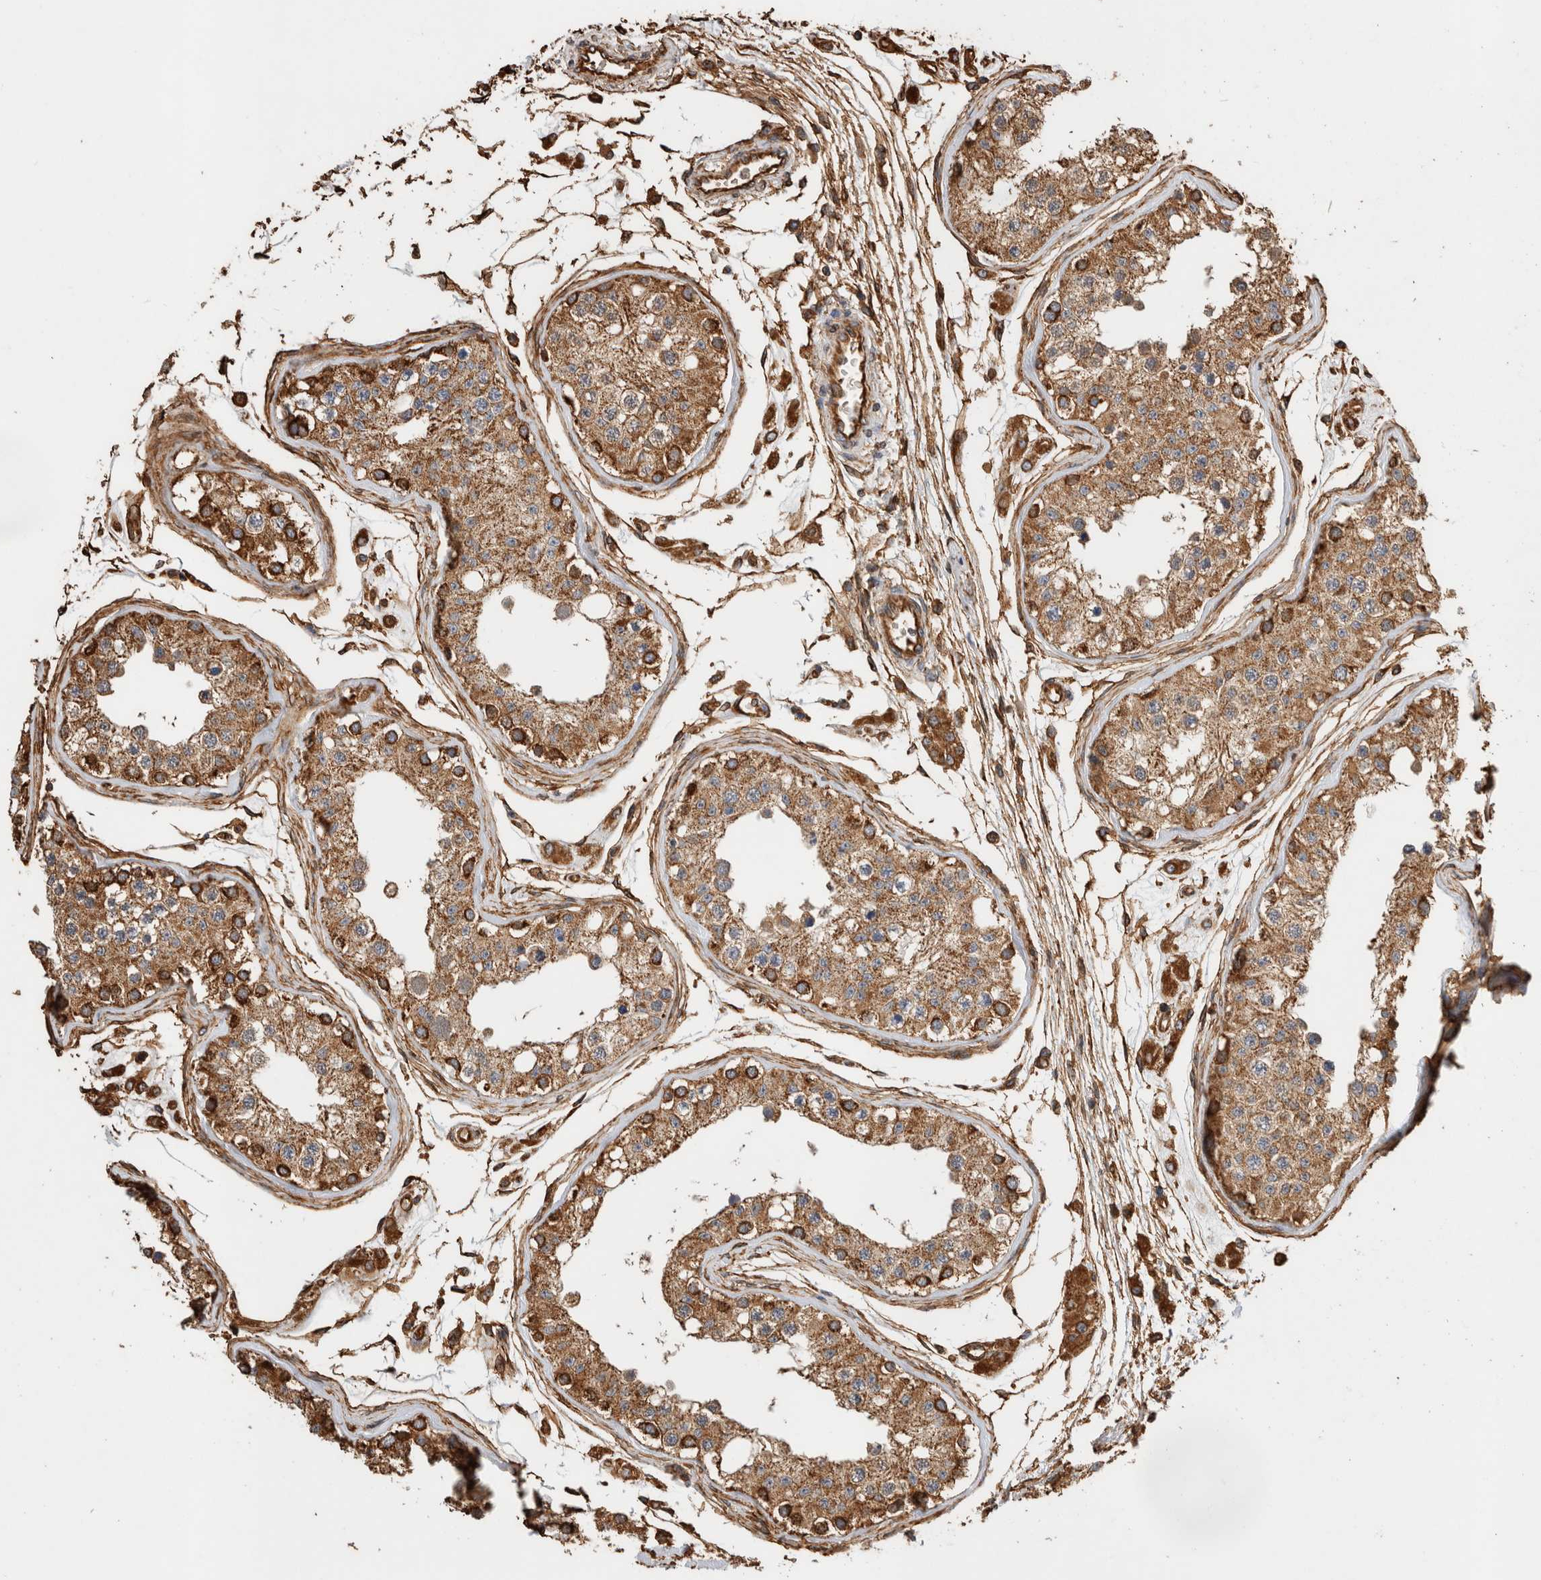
{"staining": {"intensity": "strong", "quantity": "25%-75%", "location": "cytoplasmic/membranous"}, "tissue": "testis", "cell_type": "Cells in seminiferous ducts", "image_type": "normal", "snomed": [{"axis": "morphology", "description": "Normal tissue, NOS"}, {"axis": "morphology", "description": "Adenocarcinoma, metastatic, NOS"}, {"axis": "topography", "description": "Testis"}], "caption": "Benign testis exhibits strong cytoplasmic/membranous positivity in approximately 25%-75% of cells in seminiferous ducts, visualized by immunohistochemistry. The staining was performed using DAB (3,3'-diaminobenzidine), with brown indicating positive protein expression. Nuclei are stained blue with hematoxylin.", "gene": "ZNF397", "patient": {"sex": "male", "age": 26}}